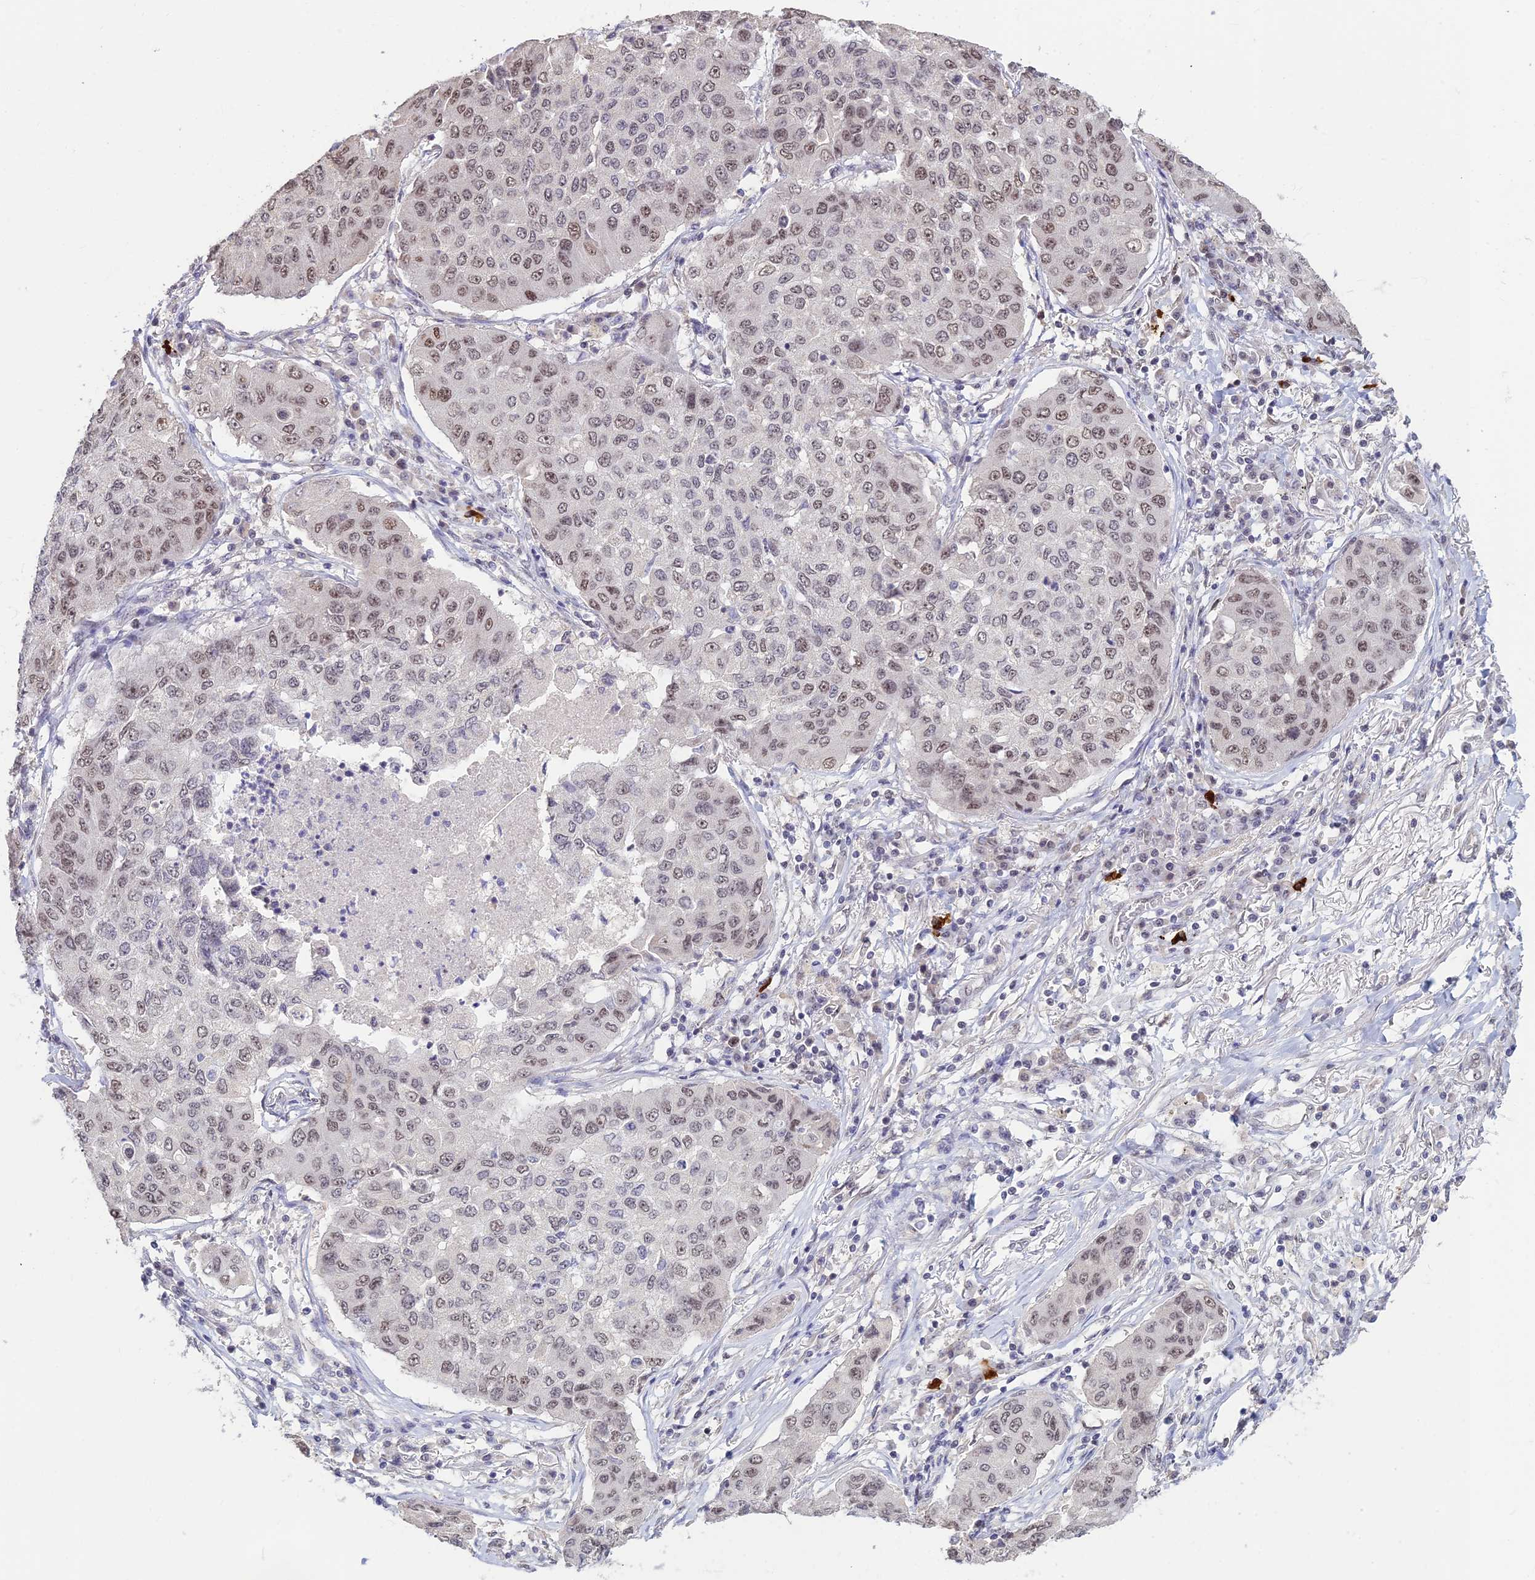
{"staining": {"intensity": "weak", "quantity": "<25%", "location": "nuclear"}, "tissue": "lung cancer", "cell_type": "Tumor cells", "image_type": "cancer", "snomed": [{"axis": "morphology", "description": "Squamous cell carcinoma, NOS"}, {"axis": "topography", "description": "Lung"}], "caption": "There is no significant staining in tumor cells of lung cancer.", "gene": "POLR1G", "patient": {"sex": "male", "age": 74}}